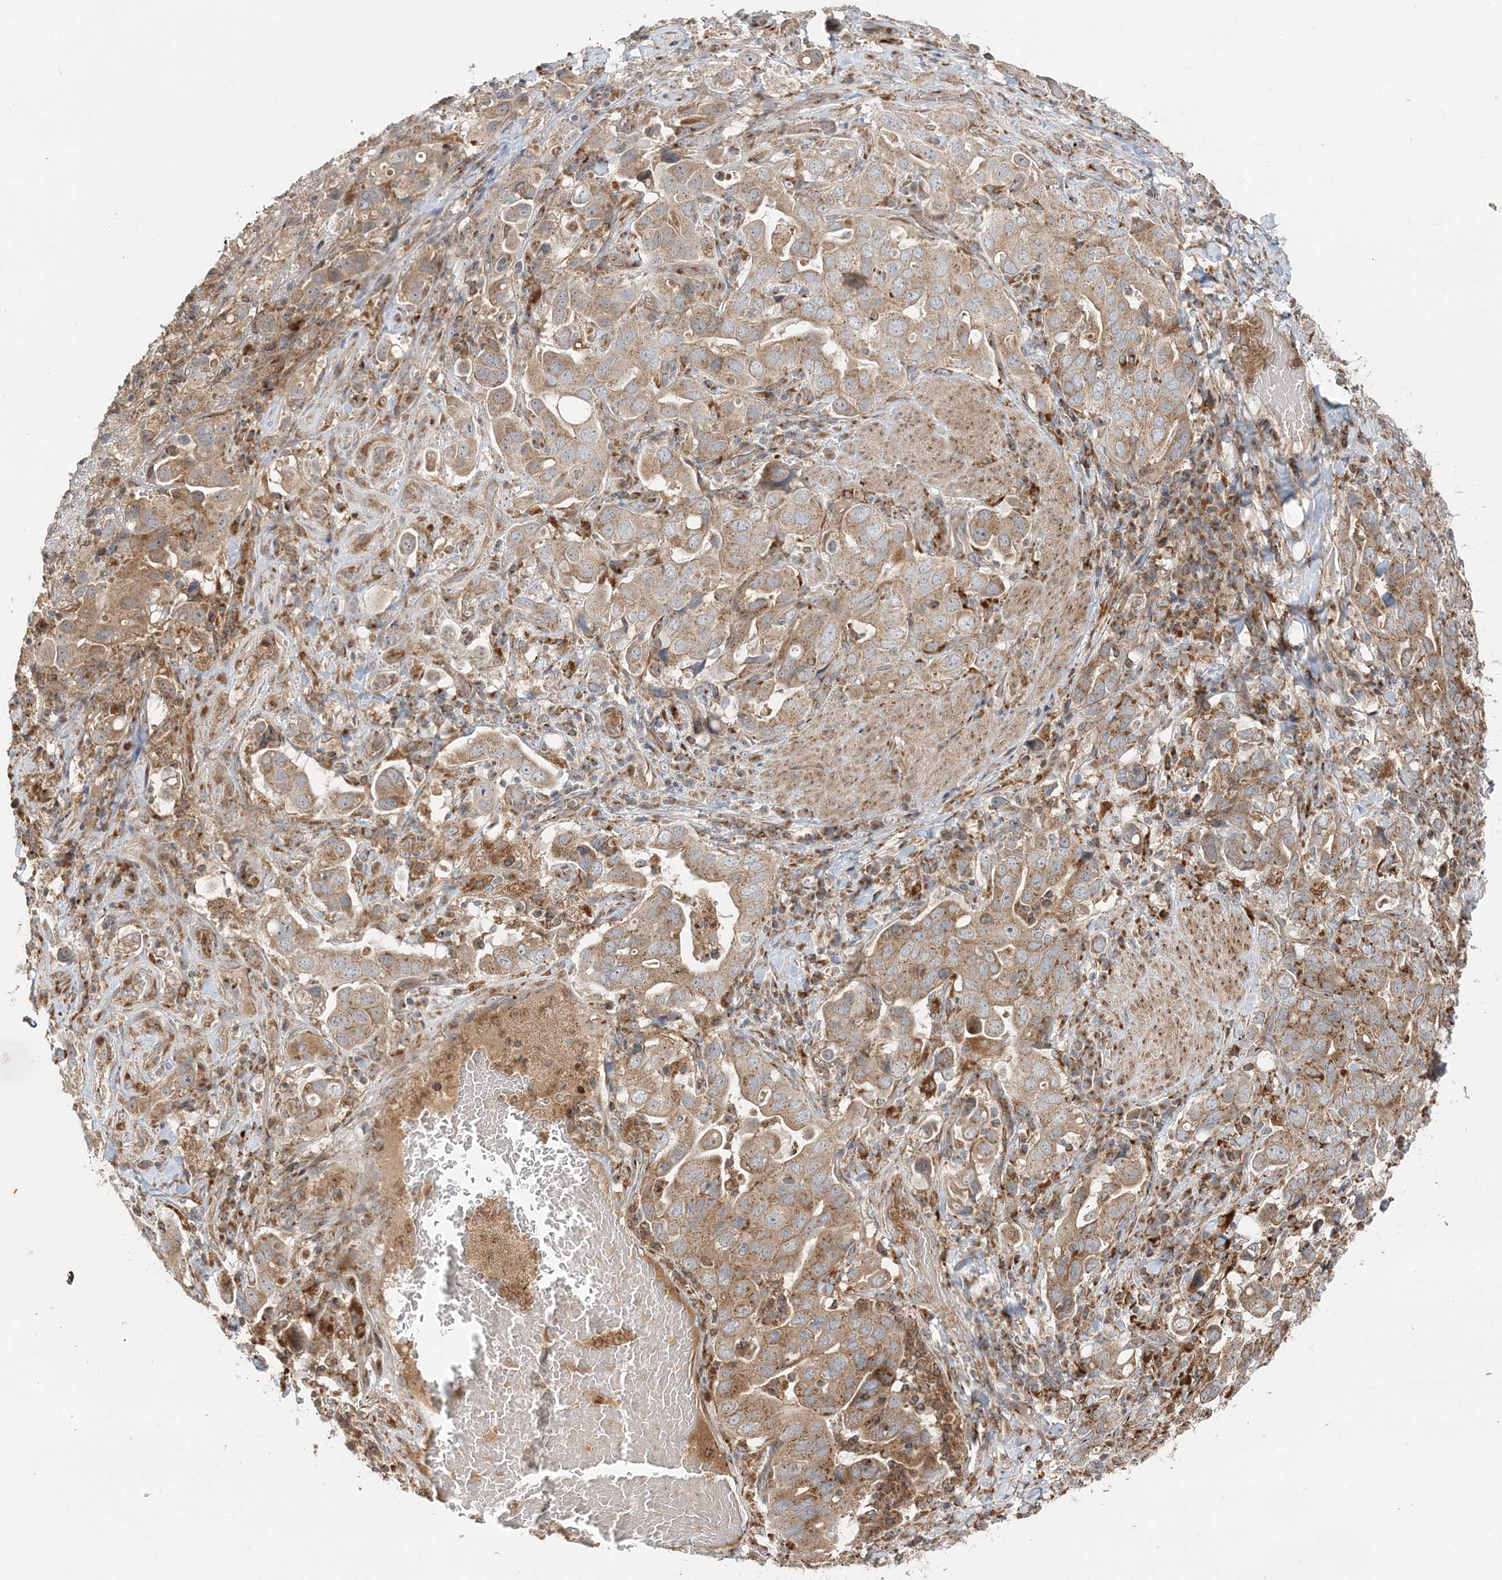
{"staining": {"intensity": "moderate", "quantity": ">75%", "location": "cytoplasmic/membranous"}, "tissue": "stomach cancer", "cell_type": "Tumor cells", "image_type": "cancer", "snomed": [{"axis": "morphology", "description": "Adenocarcinoma, NOS"}, {"axis": "topography", "description": "Stomach, upper"}], "caption": "The photomicrograph demonstrates immunohistochemical staining of stomach cancer (adenocarcinoma). There is moderate cytoplasmic/membranous positivity is seen in approximately >75% of tumor cells.", "gene": "ABCC3", "patient": {"sex": "male", "age": 62}}